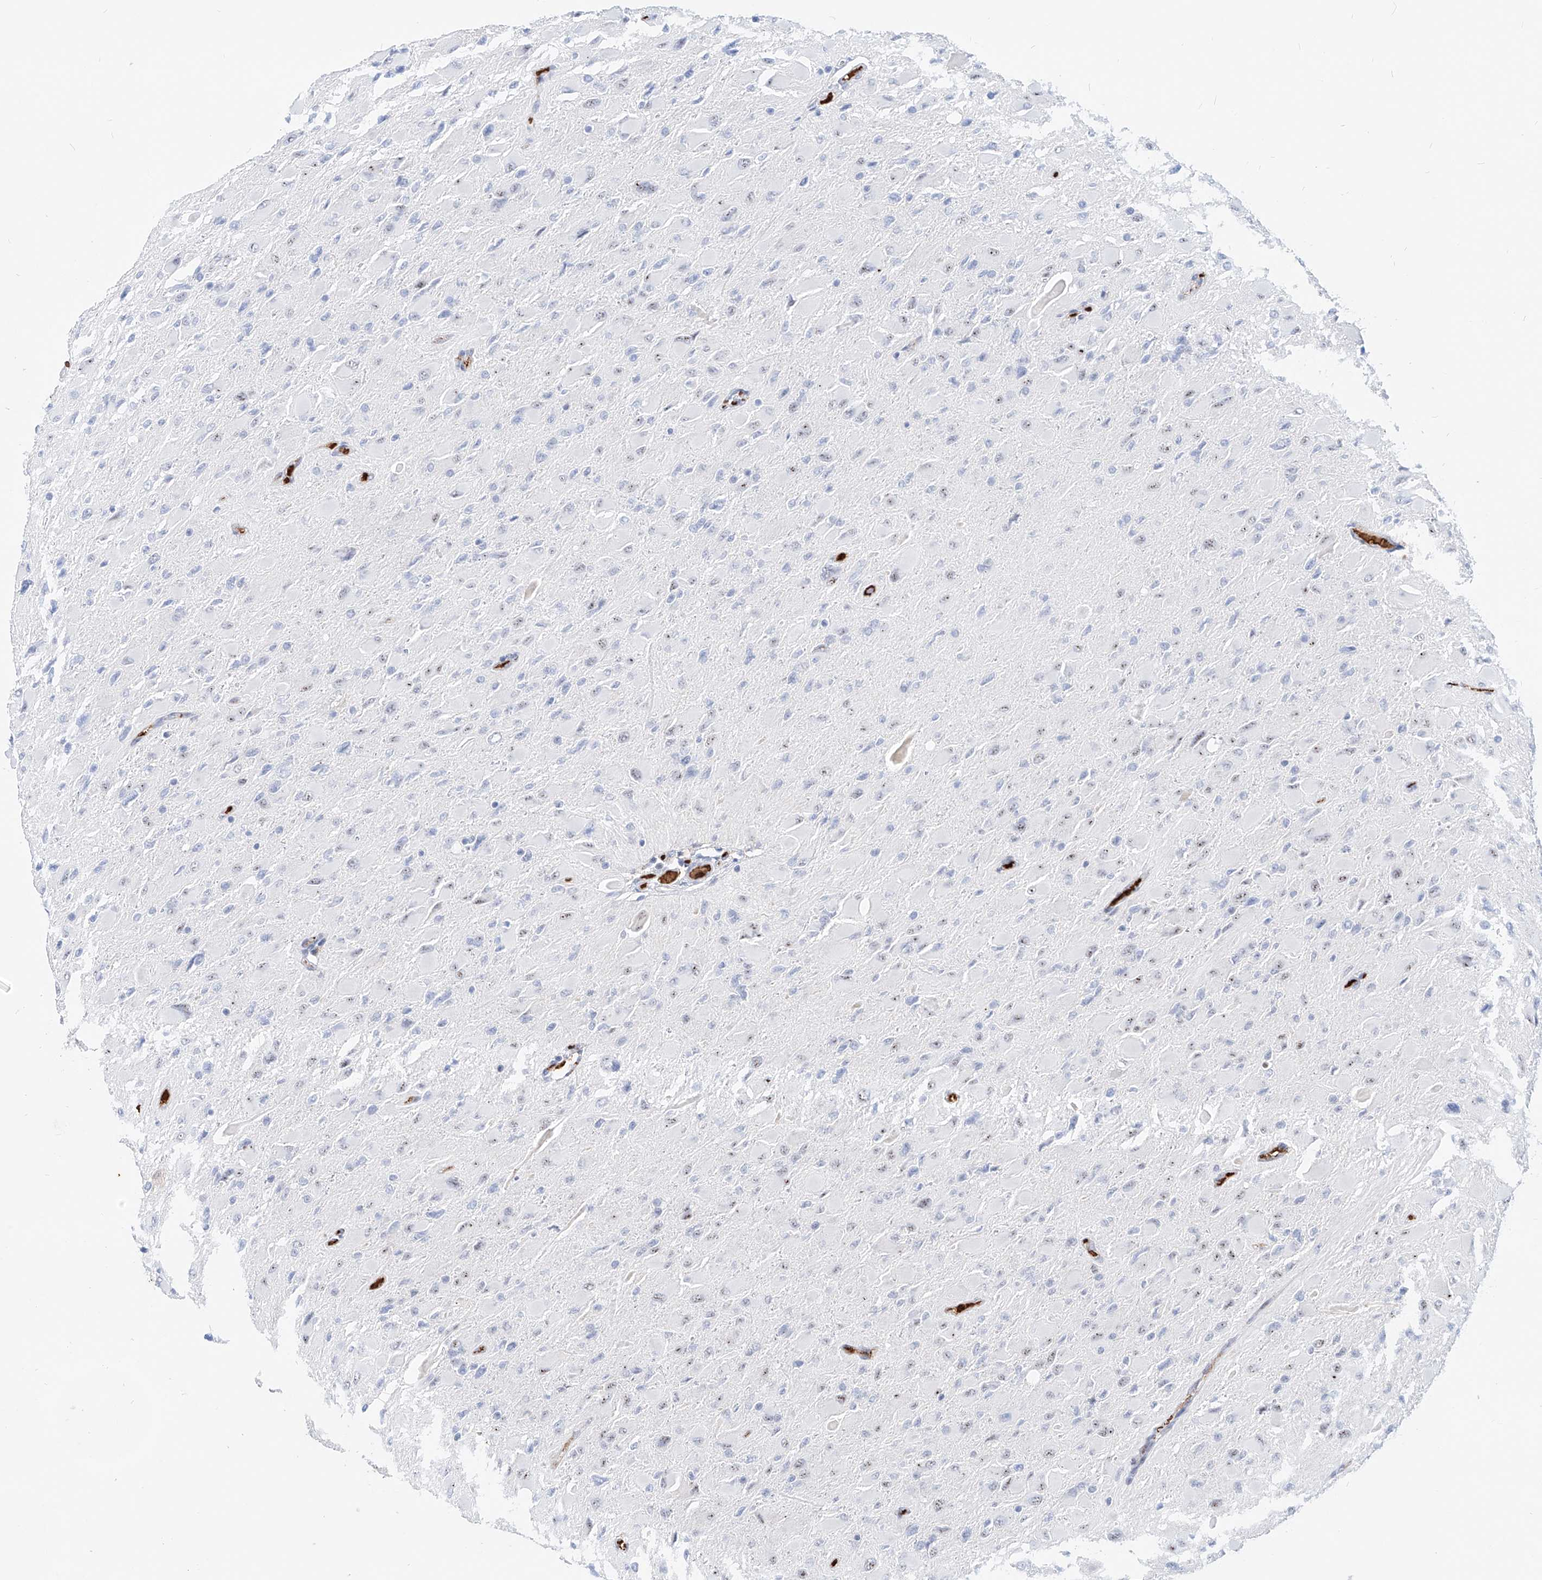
{"staining": {"intensity": "negative", "quantity": "none", "location": "none"}, "tissue": "glioma", "cell_type": "Tumor cells", "image_type": "cancer", "snomed": [{"axis": "morphology", "description": "Glioma, malignant, High grade"}, {"axis": "topography", "description": "Cerebral cortex"}], "caption": "An immunohistochemistry (IHC) histopathology image of high-grade glioma (malignant) is shown. There is no staining in tumor cells of high-grade glioma (malignant).", "gene": "ZFP42", "patient": {"sex": "female", "age": 36}}